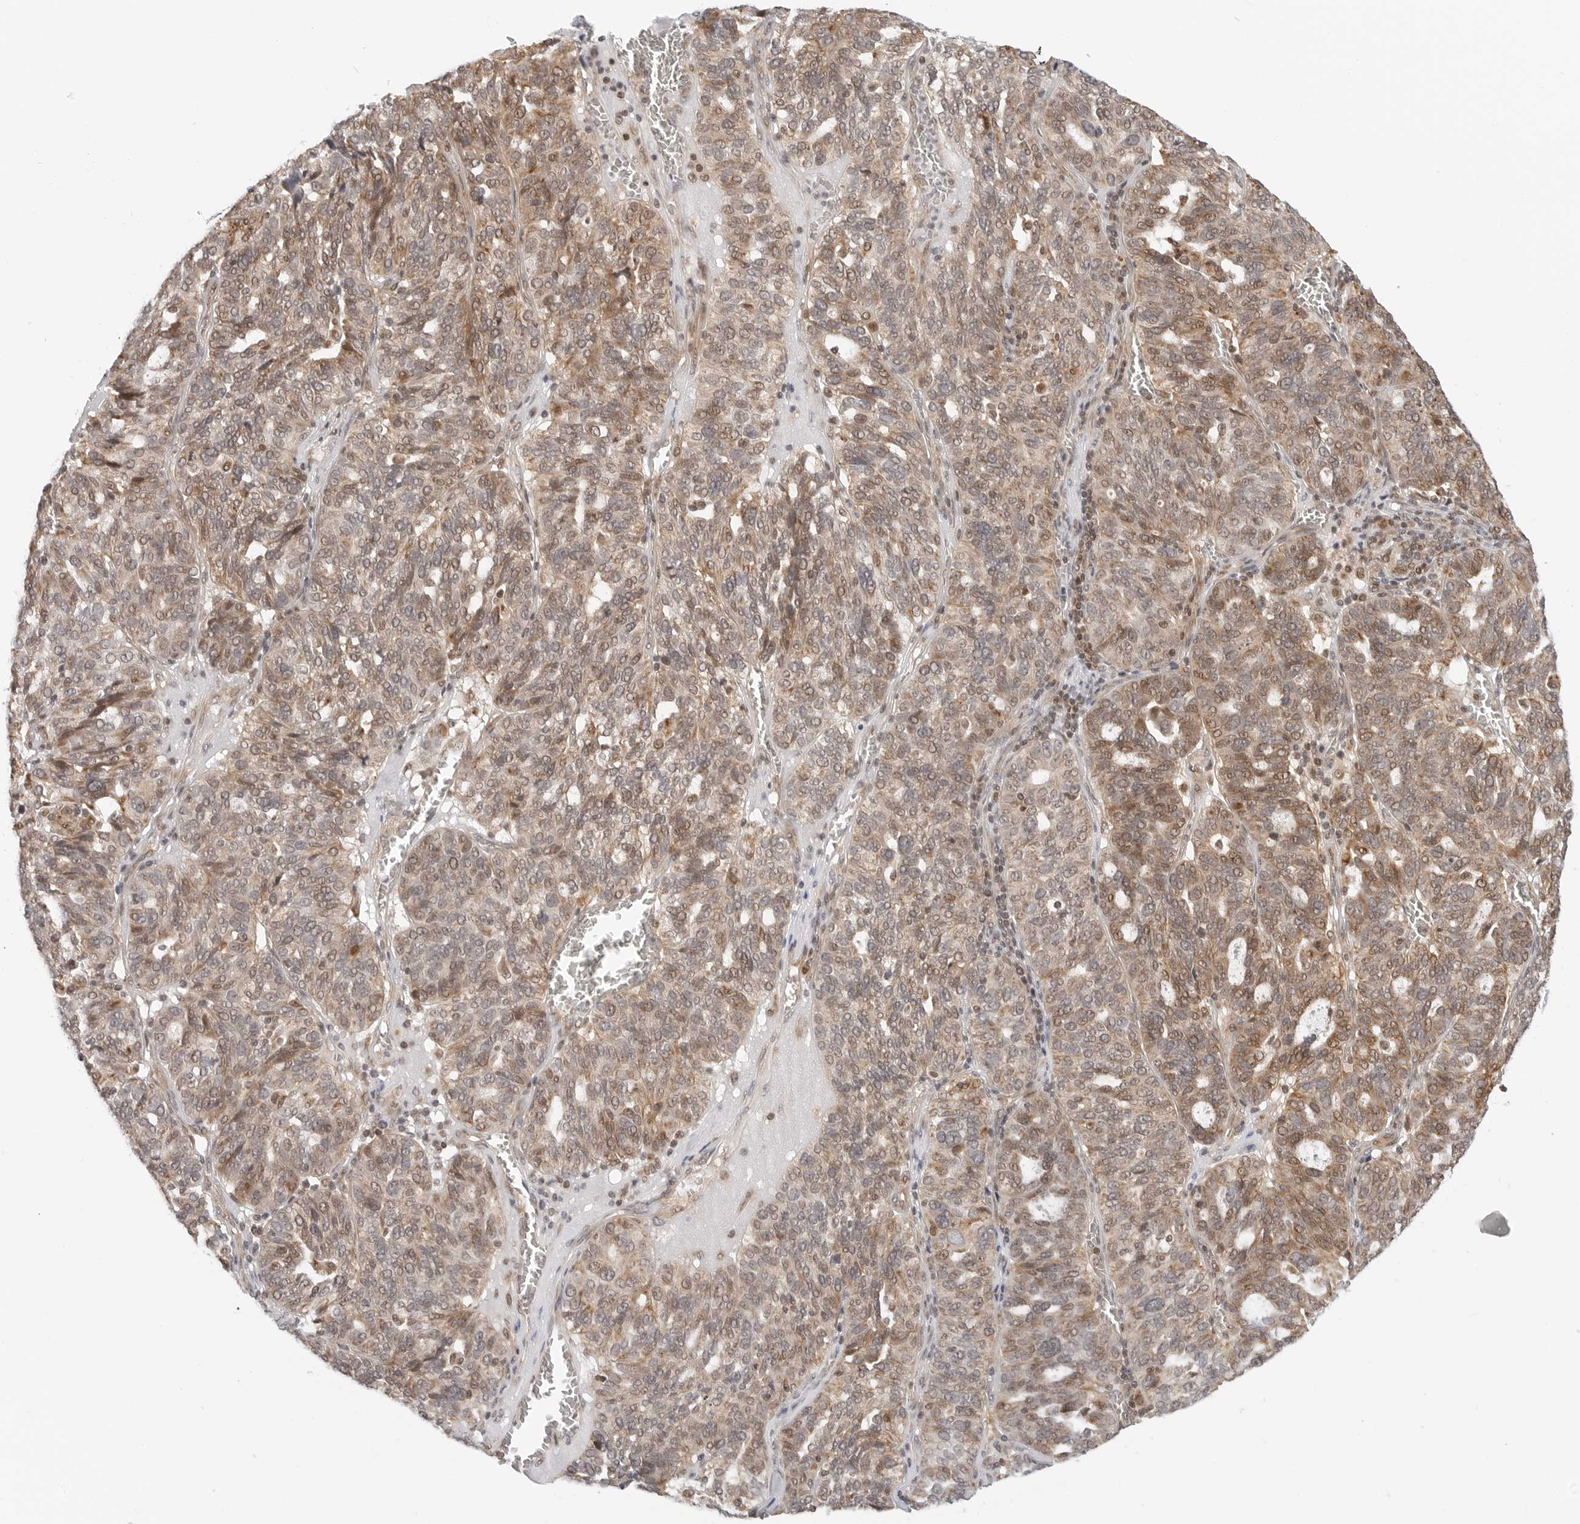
{"staining": {"intensity": "moderate", "quantity": ">75%", "location": "cytoplasmic/membranous"}, "tissue": "ovarian cancer", "cell_type": "Tumor cells", "image_type": "cancer", "snomed": [{"axis": "morphology", "description": "Cystadenocarcinoma, serous, NOS"}, {"axis": "topography", "description": "Ovary"}], "caption": "IHC photomicrograph of neoplastic tissue: human ovarian cancer (serous cystadenocarcinoma) stained using immunohistochemistry reveals medium levels of moderate protein expression localized specifically in the cytoplasmic/membranous of tumor cells, appearing as a cytoplasmic/membranous brown color.", "gene": "POLR3GL", "patient": {"sex": "female", "age": 59}}